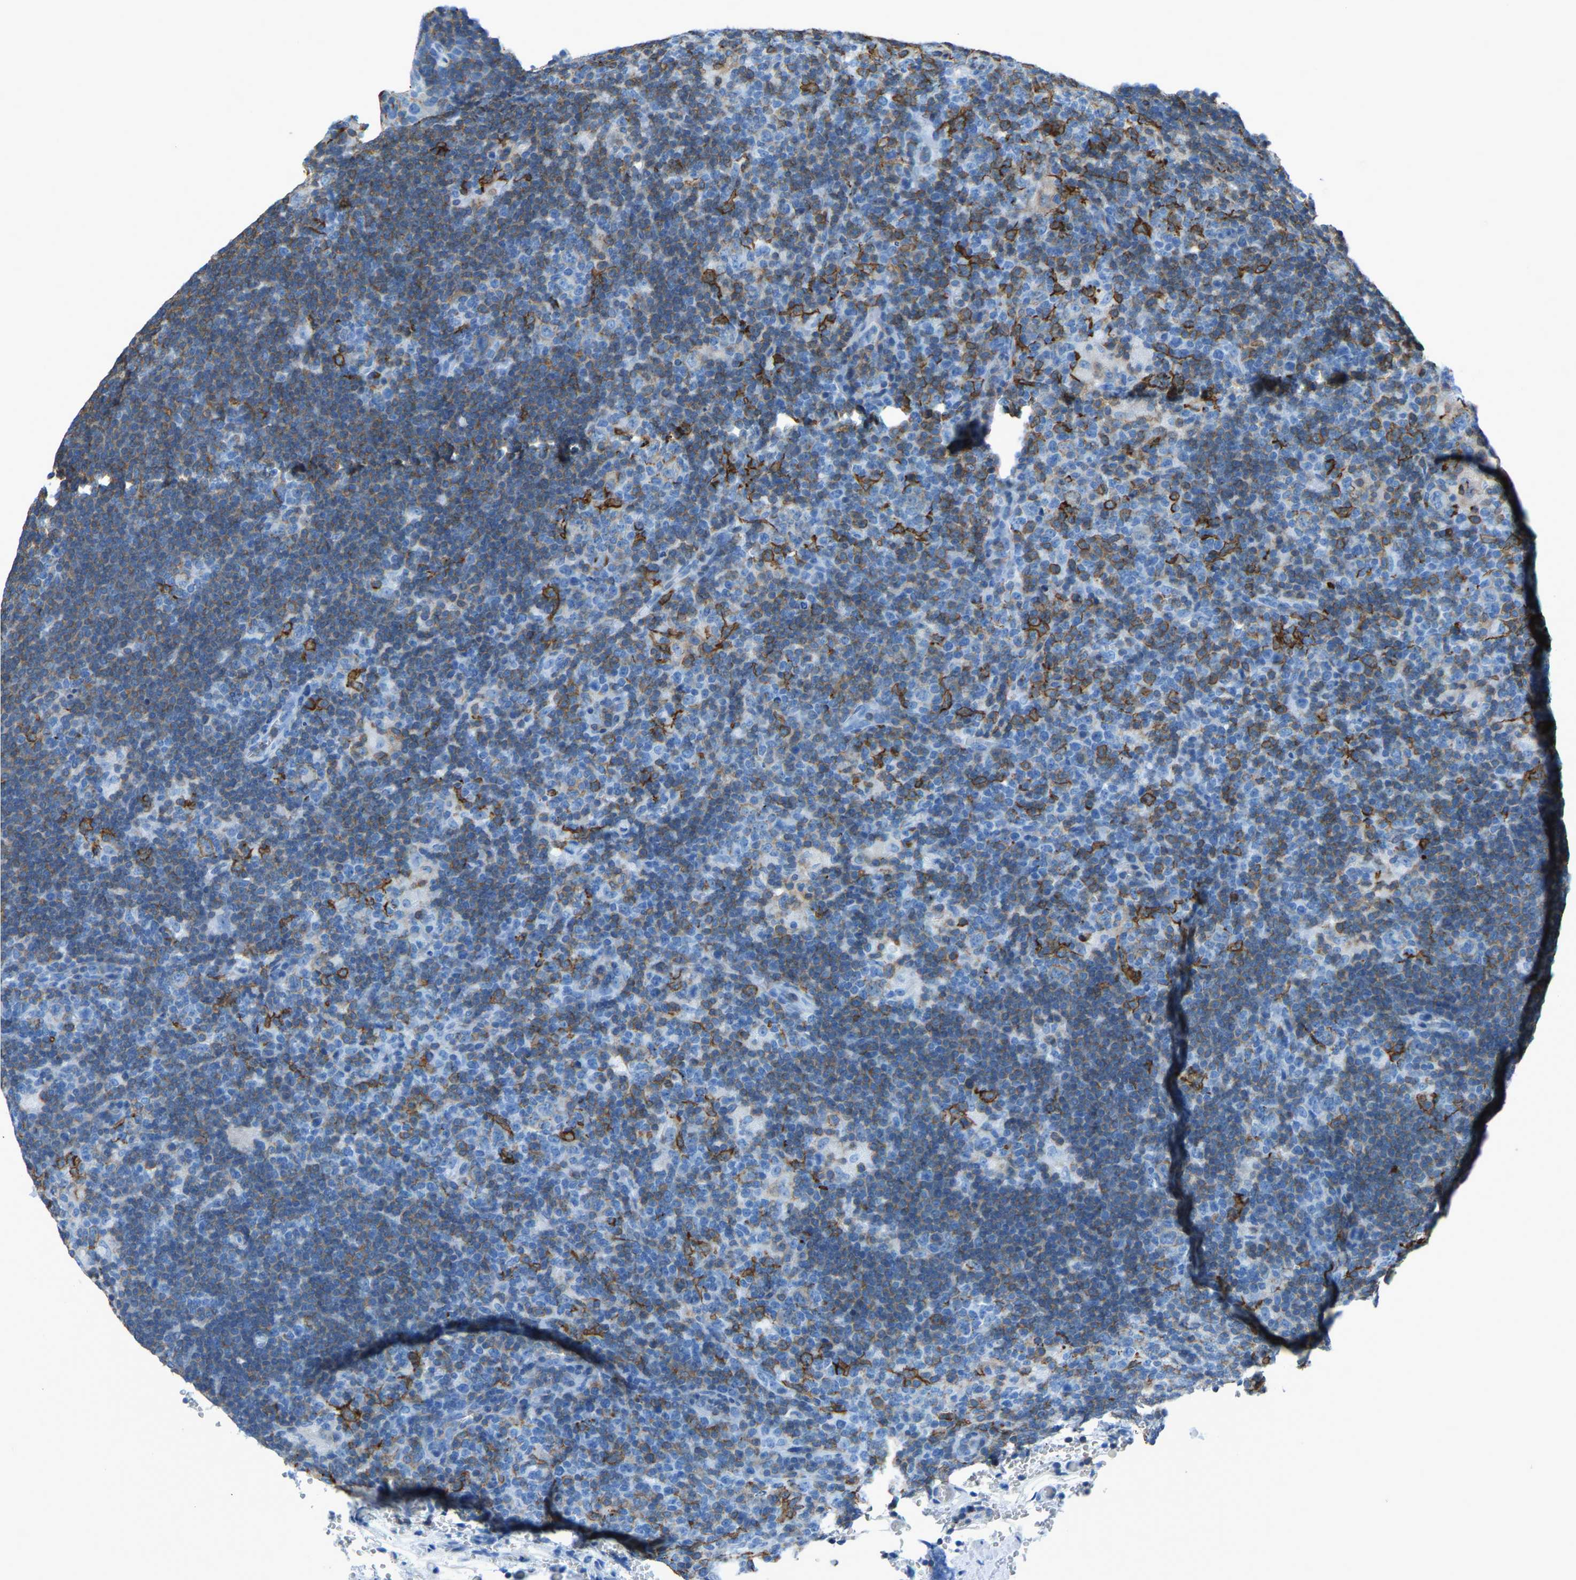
{"staining": {"intensity": "negative", "quantity": "none", "location": "none"}, "tissue": "lymphoma", "cell_type": "Tumor cells", "image_type": "cancer", "snomed": [{"axis": "morphology", "description": "Hodgkin's disease, NOS"}, {"axis": "topography", "description": "Lymph node"}], "caption": "Immunohistochemistry (IHC) of lymphoma shows no positivity in tumor cells.", "gene": "LSP1", "patient": {"sex": "female", "age": 57}}